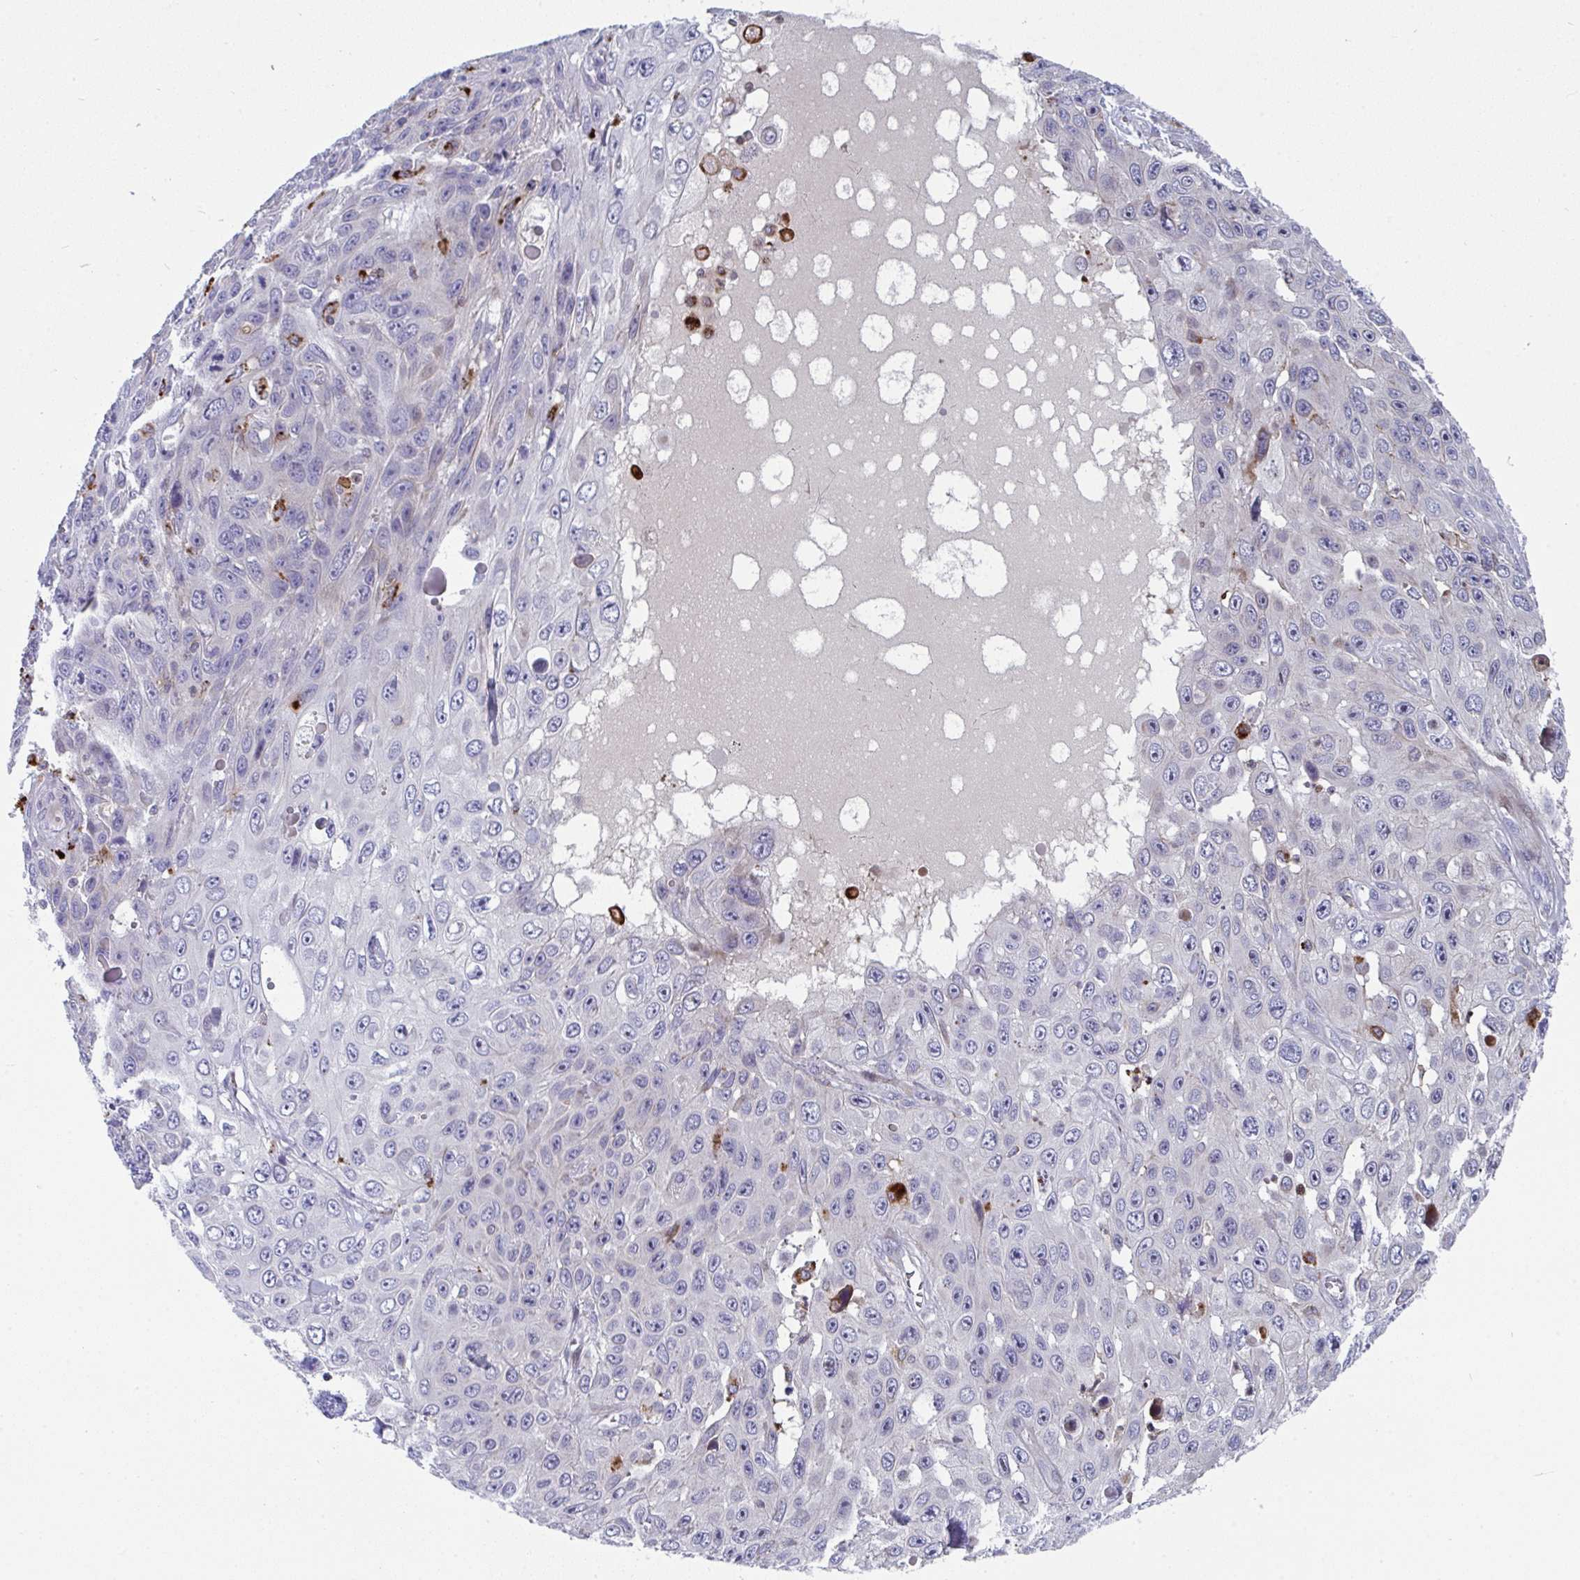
{"staining": {"intensity": "negative", "quantity": "none", "location": "none"}, "tissue": "skin cancer", "cell_type": "Tumor cells", "image_type": "cancer", "snomed": [{"axis": "morphology", "description": "Squamous cell carcinoma, NOS"}, {"axis": "topography", "description": "Skin"}], "caption": "Immunohistochemistry (IHC) micrograph of skin squamous cell carcinoma stained for a protein (brown), which demonstrates no expression in tumor cells.", "gene": "AOC2", "patient": {"sex": "male", "age": 82}}